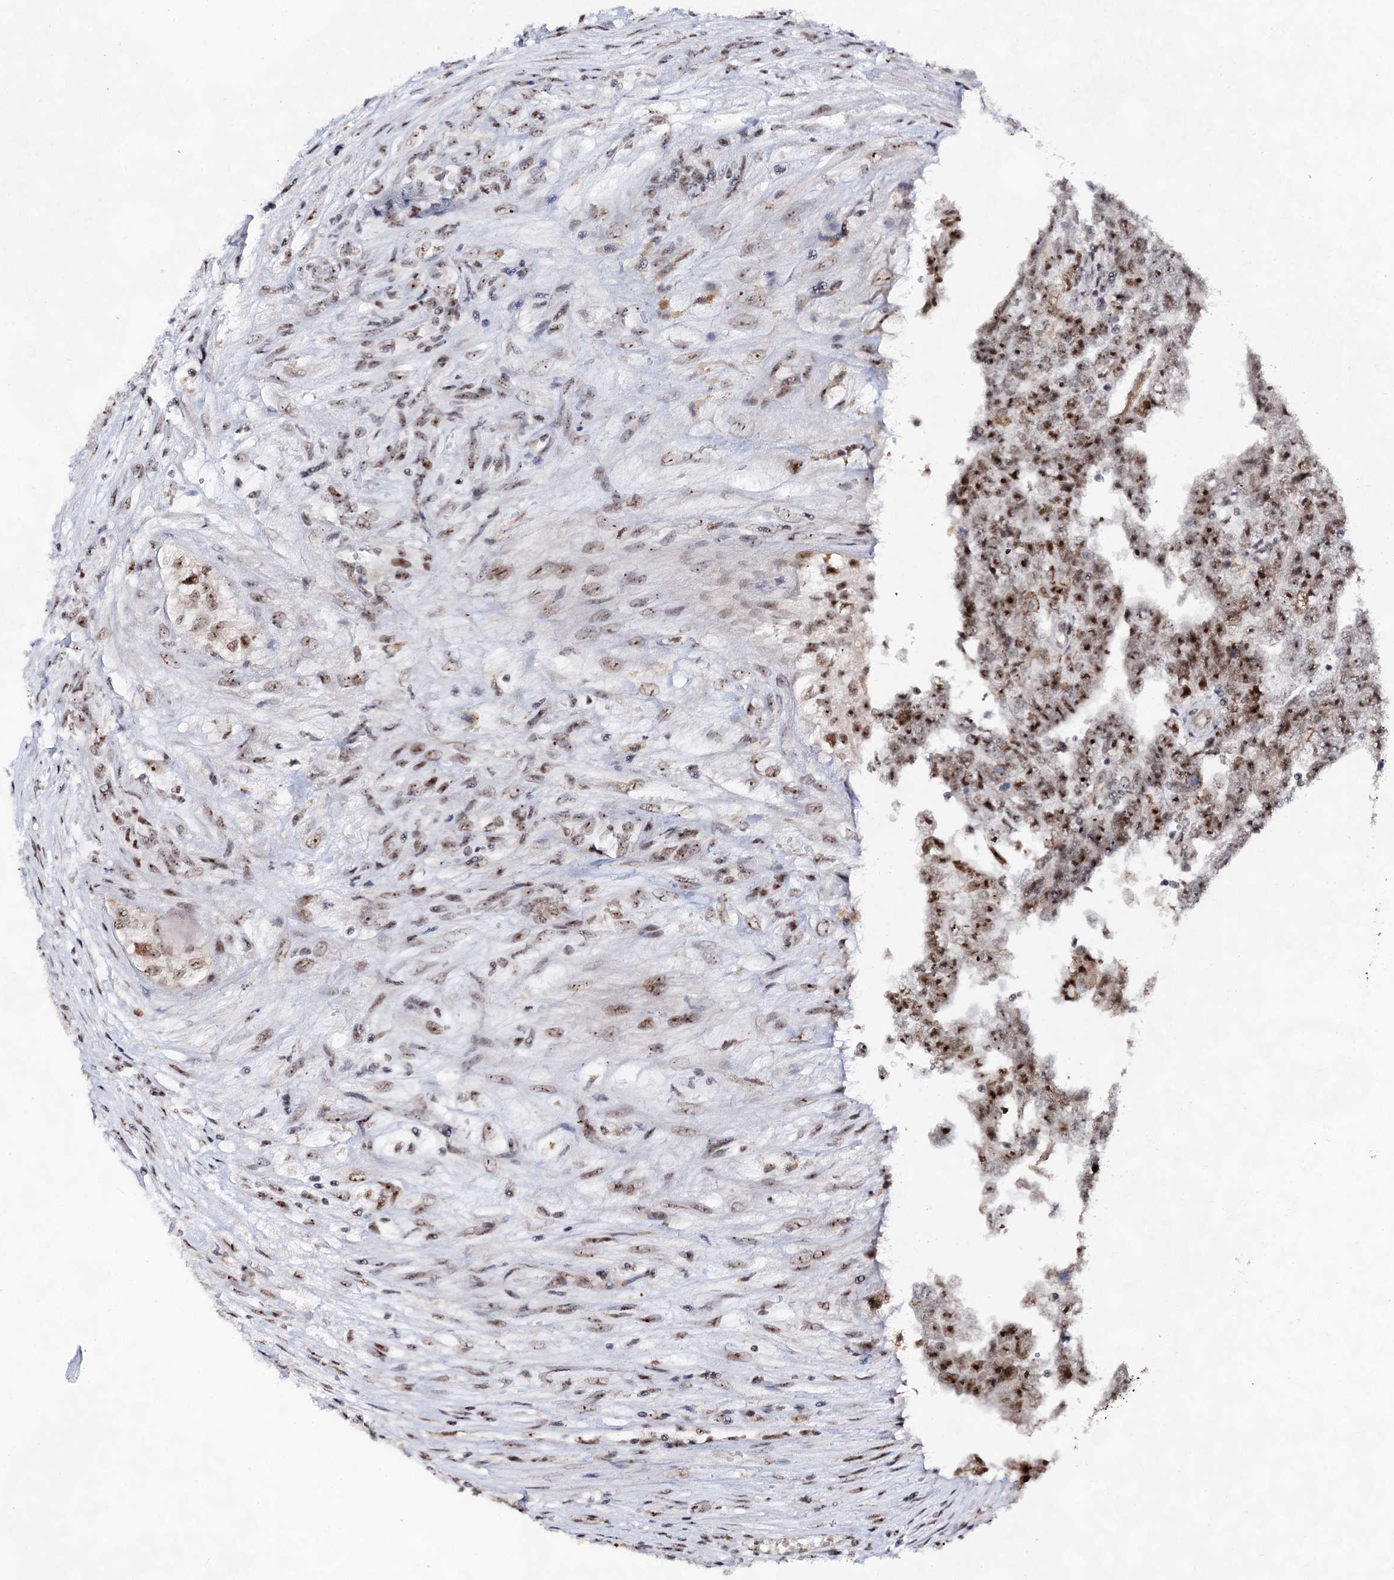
{"staining": {"intensity": "strong", "quantity": ">75%", "location": "cytoplasmic/membranous,nuclear"}, "tissue": "testis cancer", "cell_type": "Tumor cells", "image_type": "cancer", "snomed": [{"axis": "morphology", "description": "Carcinoma, Embryonal, NOS"}, {"axis": "topography", "description": "Testis"}], "caption": "Human testis cancer stained with a protein marker exhibits strong staining in tumor cells.", "gene": "EXOSC10", "patient": {"sex": "male", "age": 25}}